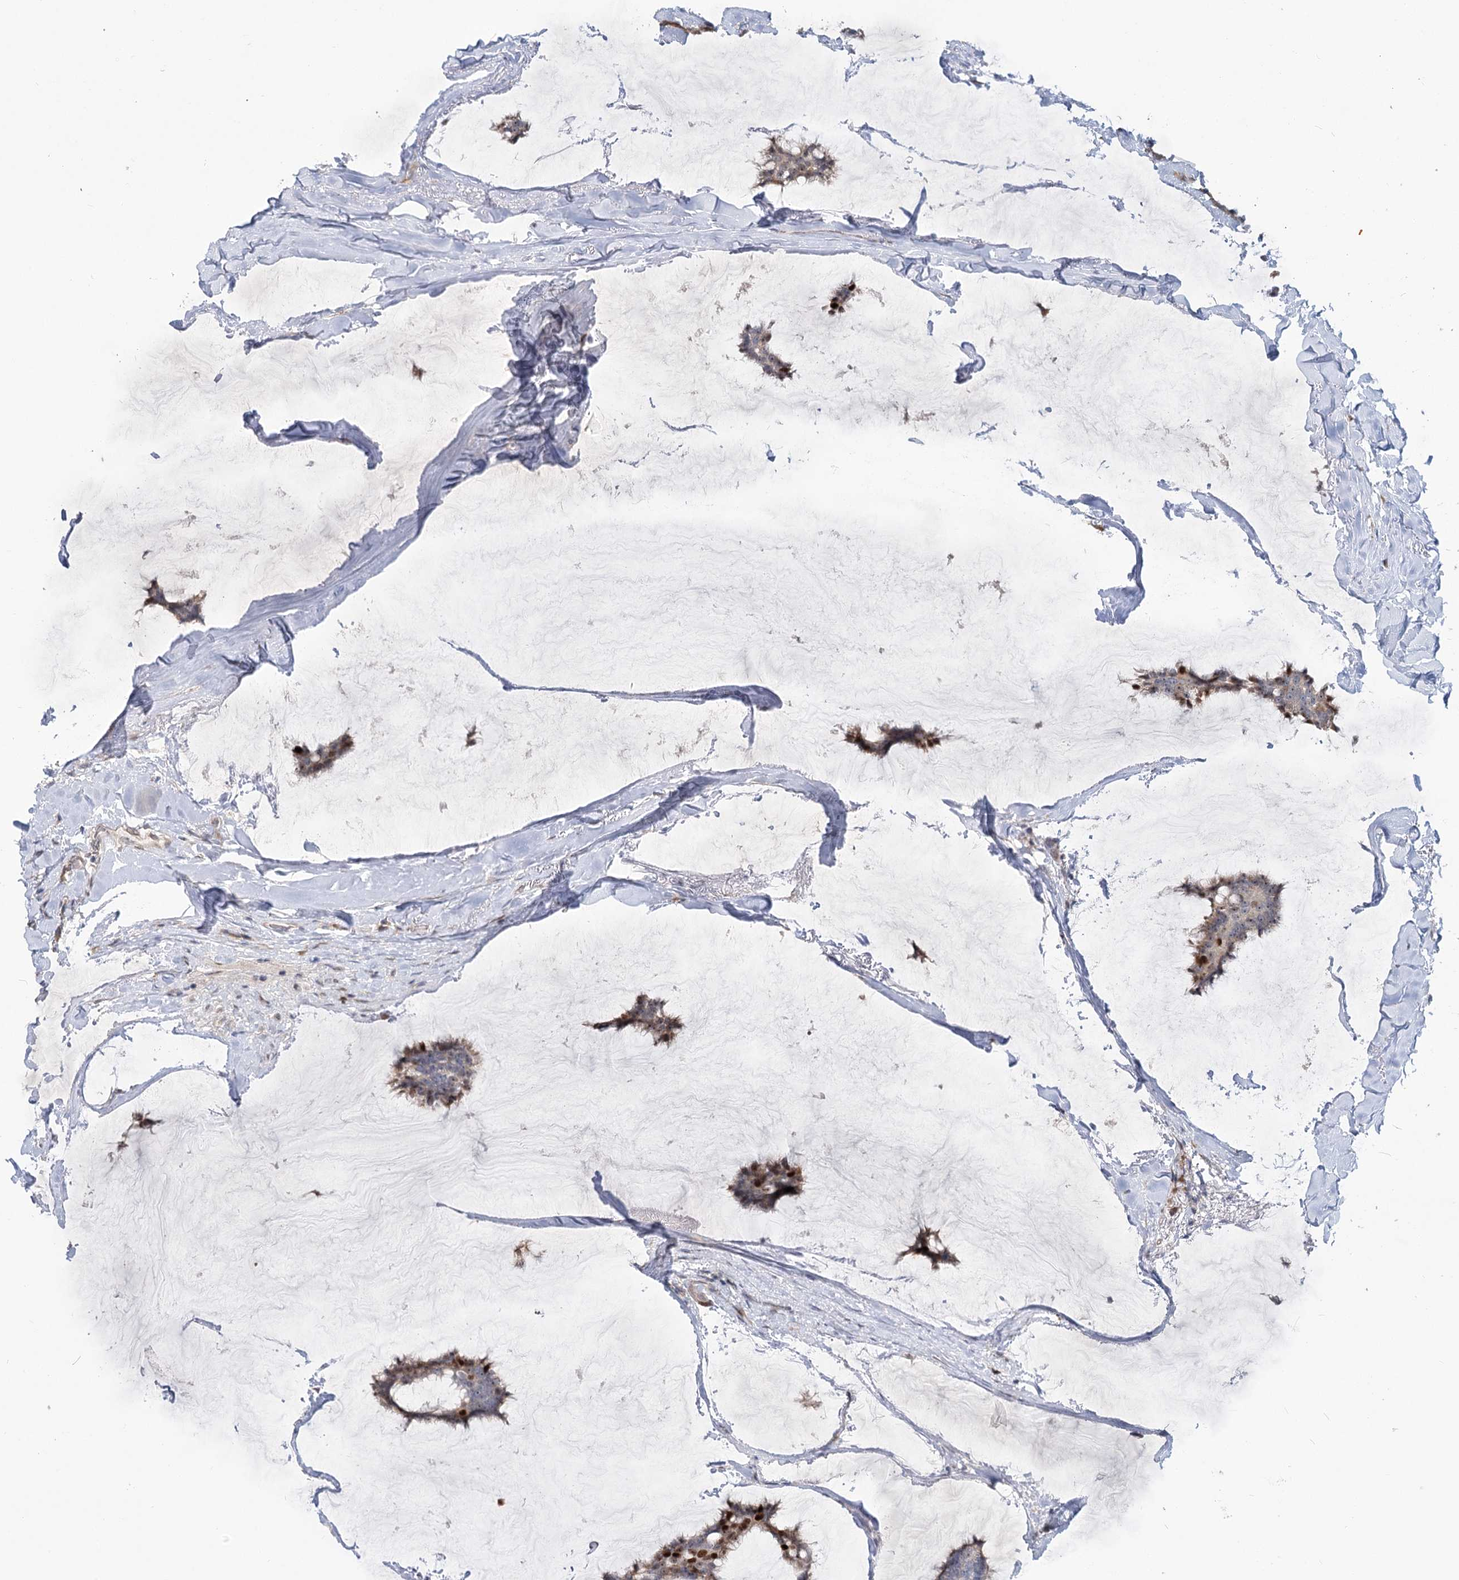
{"staining": {"intensity": "moderate", "quantity": "25%-75%", "location": "nuclear"}, "tissue": "breast cancer", "cell_type": "Tumor cells", "image_type": "cancer", "snomed": [{"axis": "morphology", "description": "Duct carcinoma"}, {"axis": "topography", "description": "Breast"}], "caption": "IHC (DAB) staining of breast cancer (intraductal carcinoma) displays moderate nuclear protein expression in approximately 25%-75% of tumor cells.", "gene": "PIK3C2A", "patient": {"sex": "female", "age": 93}}